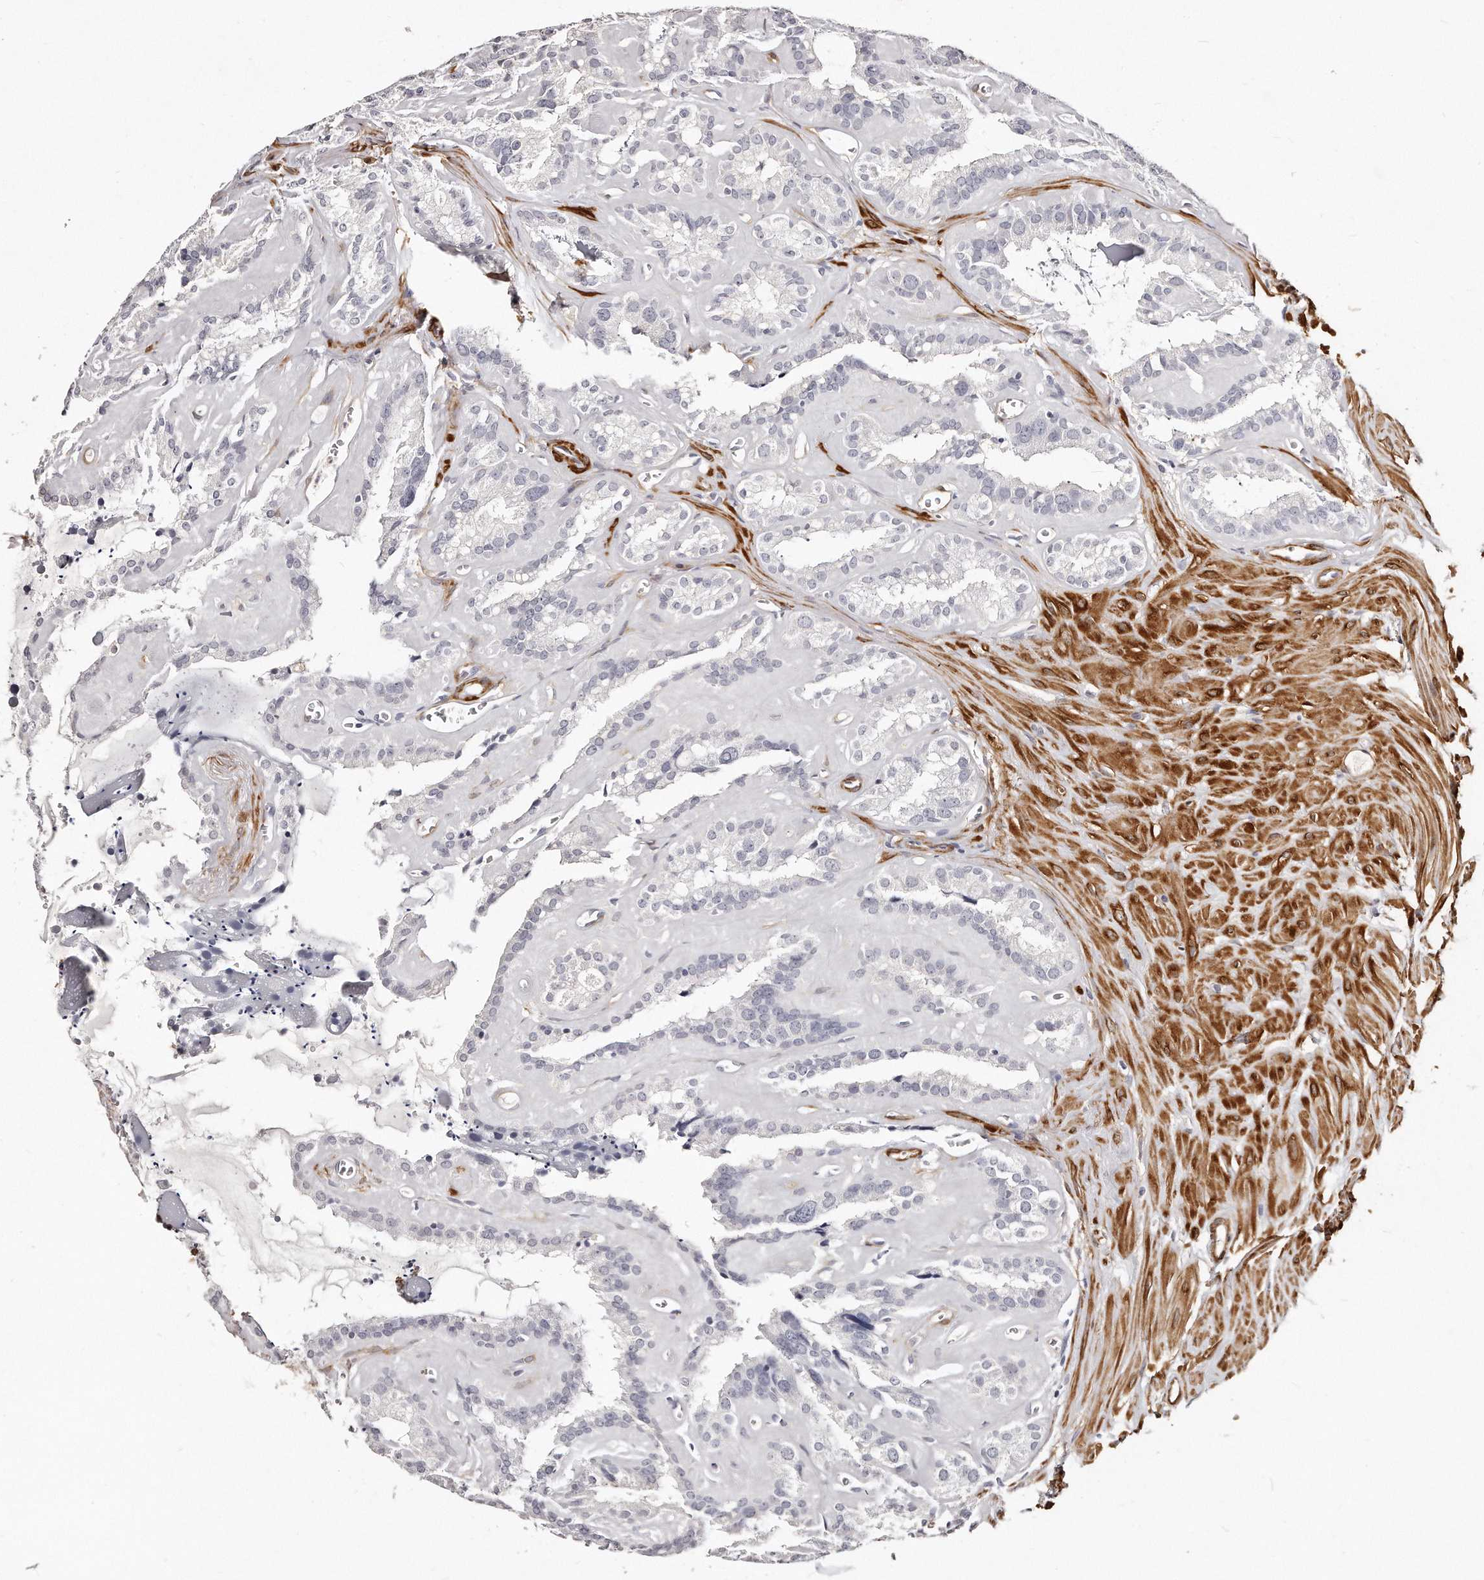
{"staining": {"intensity": "negative", "quantity": "none", "location": "none"}, "tissue": "seminal vesicle", "cell_type": "Glandular cells", "image_type": "normal", "snomed": [{"axis": "morphology", "description": "Normal tissue, NOS"}, {"axis": "topography", "description": "Prostate"}, {"axis": "topography", "description": "Seminal veicle"}], "caption": "The IHC image has no significant positivity in glandular cells of seminal vesicle. The staining was performed using DAB (3,3'-diaminobenzidine) to visualize the protein expression in brown, while the nuclei were stained in blue with hematoxylin (Magnification: 20x).", "gene": "LMOD1", "patient": {"sex": "male", "age": 59}}